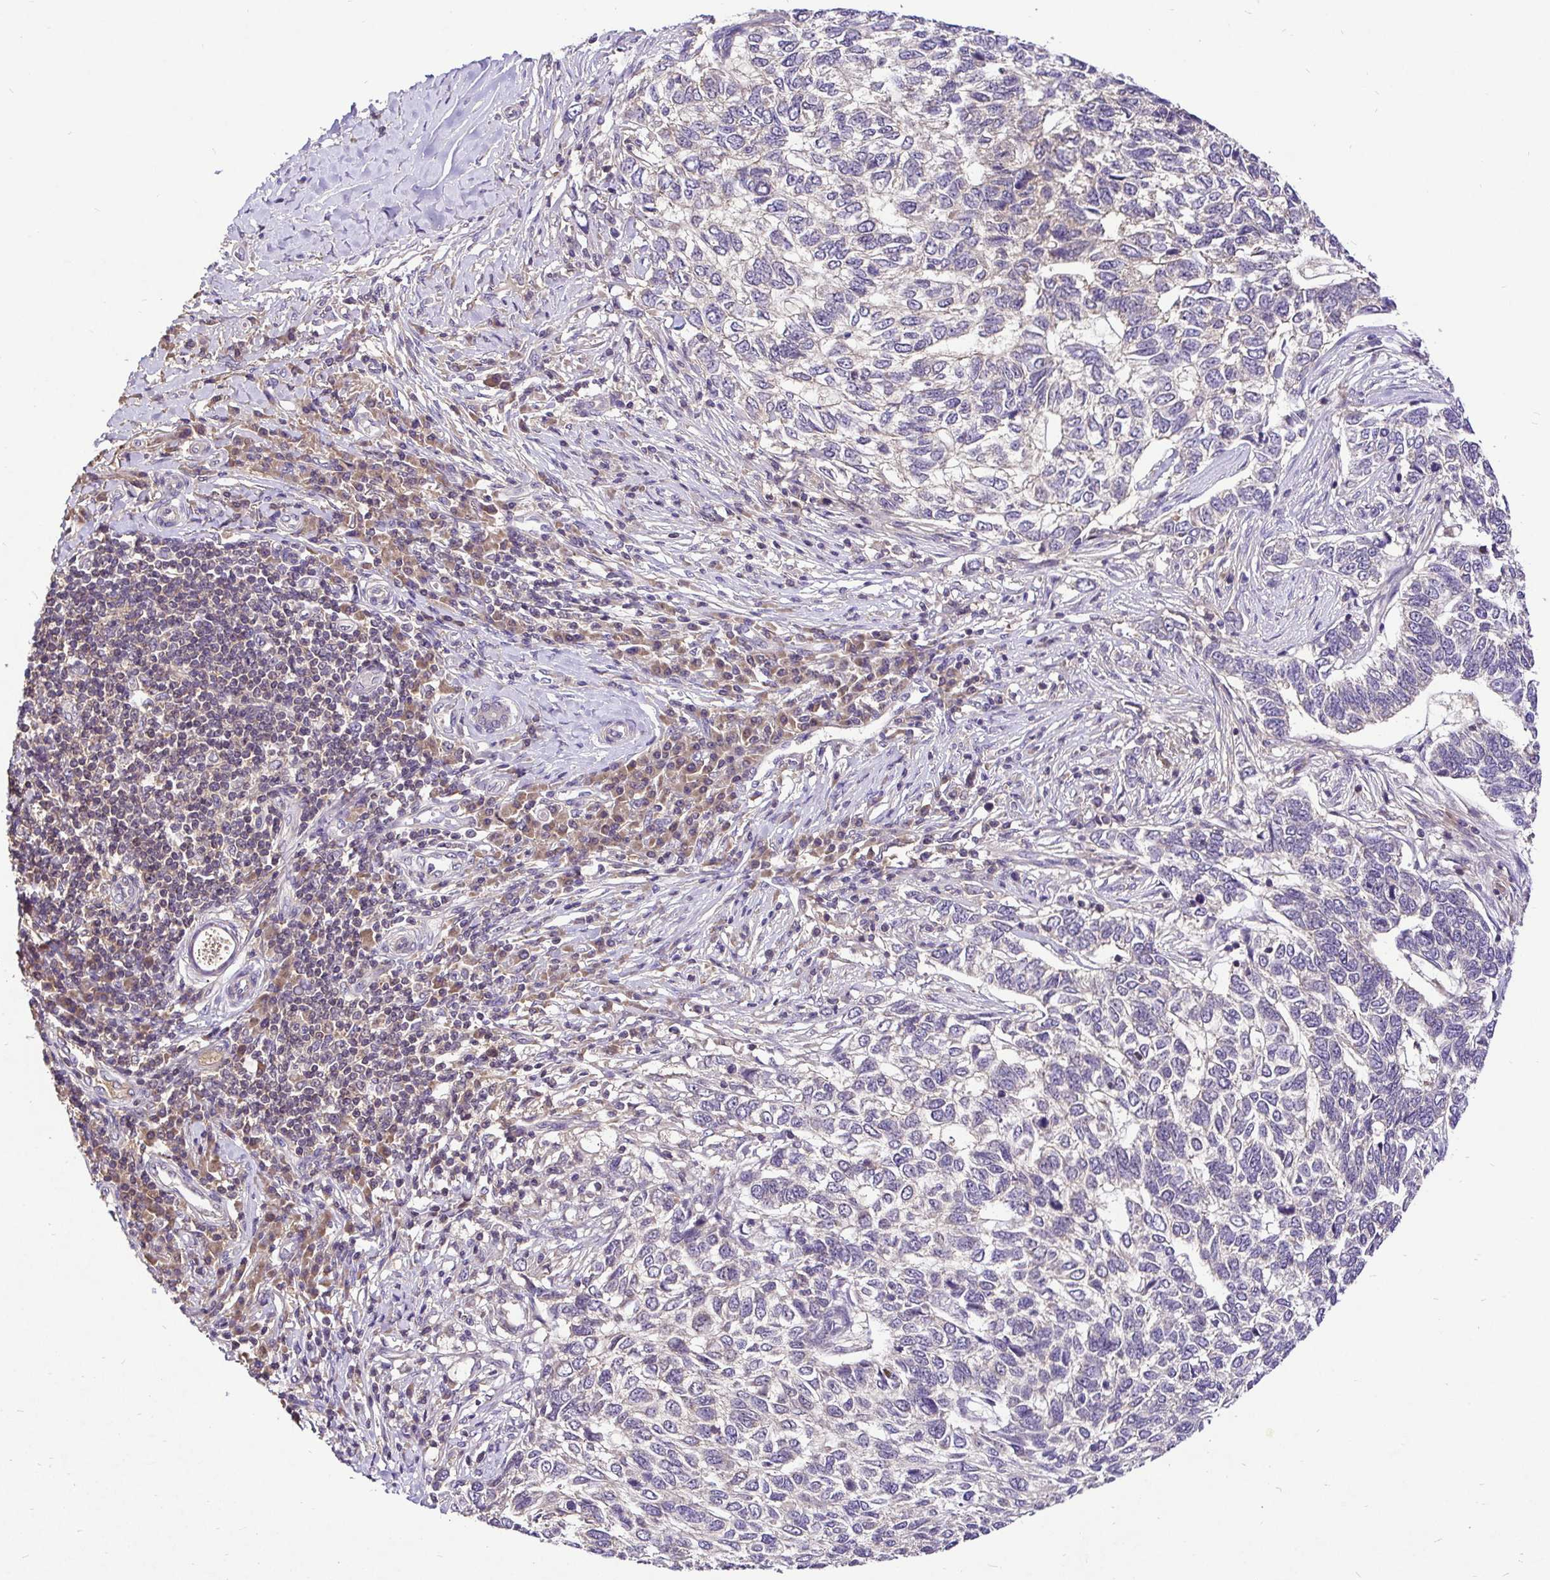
{"staining": {"intensity": "negative", "quantity": "none", "location": "none"}, "tissue": "skin cancer", "cell_type": "Tumor cells", "image_type": "cancer", "snomed": [{"axis": "morphology", "description": "Basal cell carcinoma"}, {"axis": "topography", "description": "Skin"}], "caption": "IHC image of basal cell carcinoma (skin) stained for a protein (brown), which exhibits no staining in tumor cells.", "gene": "UBE2M", "patient": {"sex": "female", "age": 65}}